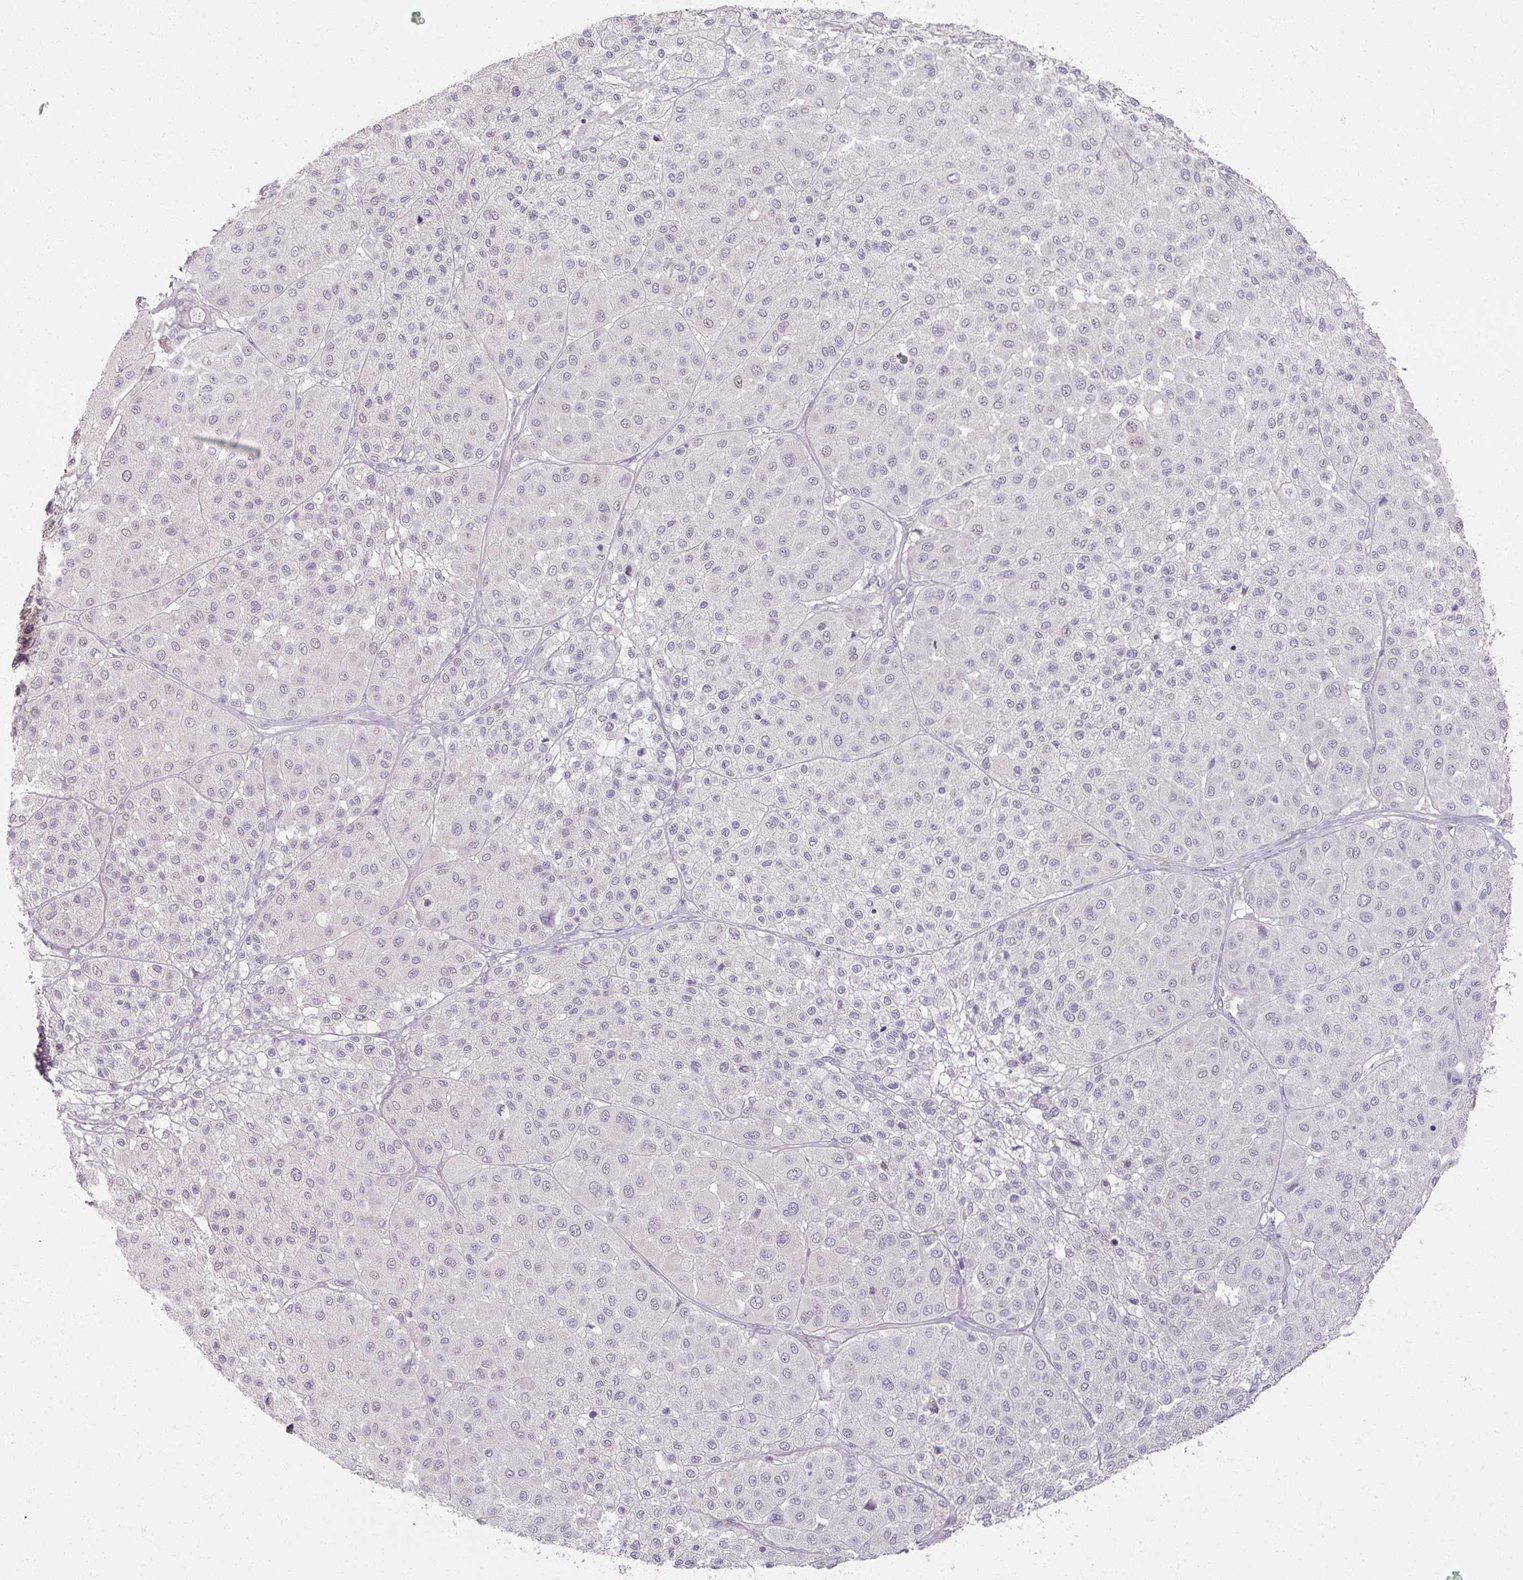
{"staining": {"intensity": "negative", "quantity": "none", "location": "none"}, "tissue": "melanoma", "cell_type": "Tumor cells", "image_type": "cancer", "snomed": [{"axis": "morphology", "description": "Malignant melanoma, Metastatic site"}, {"axis": "topography", "description": "Smooth muscle"}], "caption": "This photomicrograph is of melanoma stained with IHC to label a protein in brown with the nuclei are counter-stained blue. There is no positivity in tumor cells. (DAB (3,3'-diaminobenzidine) immunohistochemistry (IHC) with hematoxylin counter stain).", "gene": "MYMK", "patient": {"sex": "male", "age": 41}}